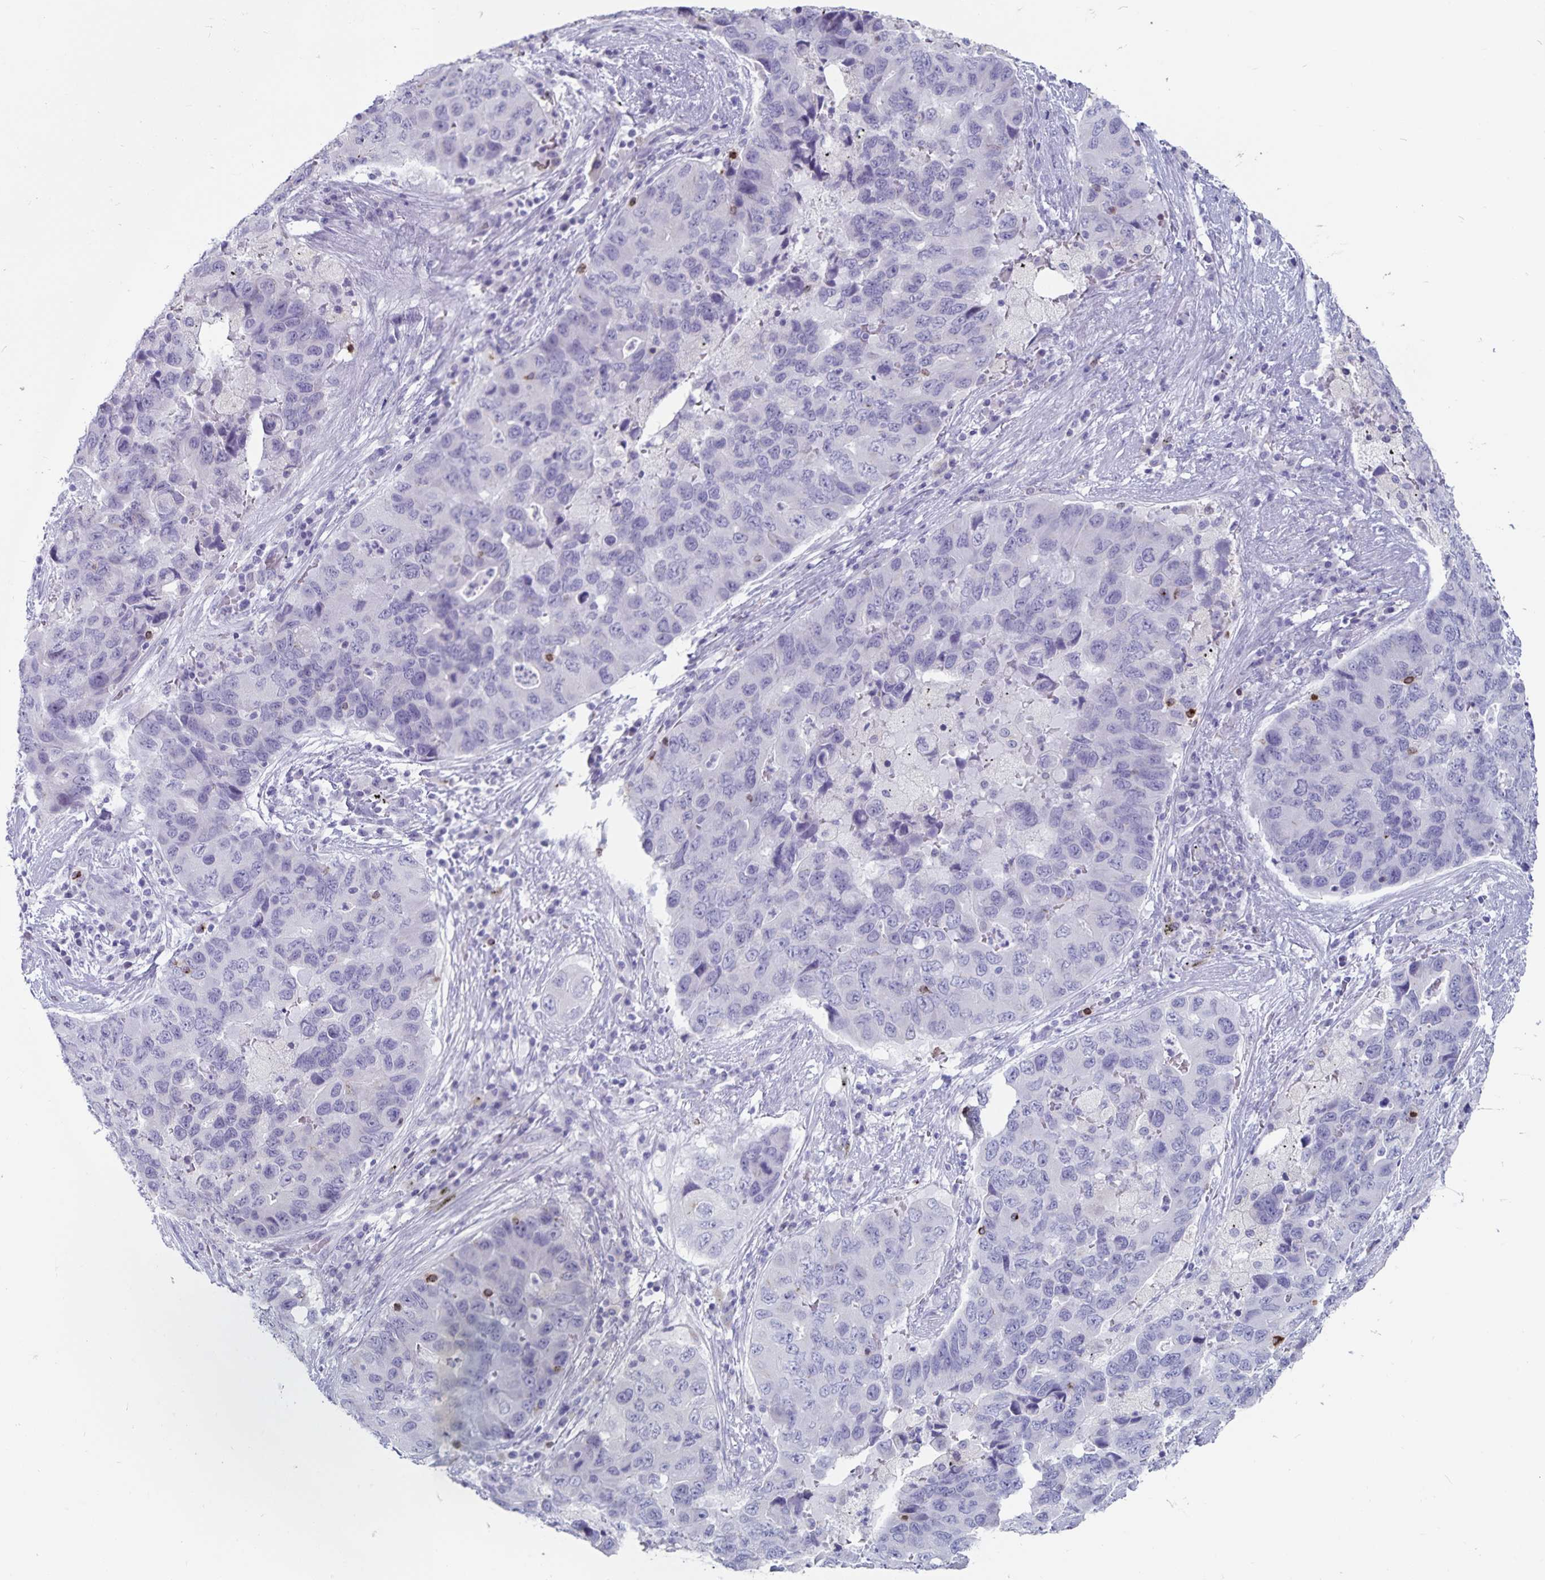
{"staining": {"intensity": "negative", "quantity": "none", "location": "none"}, "tissue": "lung cancer", "cell_type": "Tumor cells", "image_type": "cancer", "snomed": [{"axis": "morphology", "description": "Adenocarcinoma, NOS"}, {"axis": "morphology", "description": "Adenocarcinoma, metastatic, NOS"}, {"axis": "topography", "description": "Lymph node"}, {"axis": "topography", "description": "Lung"}], "caption": "Tumor cells show no significant protein positivity in adenocarcinoma (lung).", "gene": "GNLY", "patient": {"sex": "female", "age": 54}}